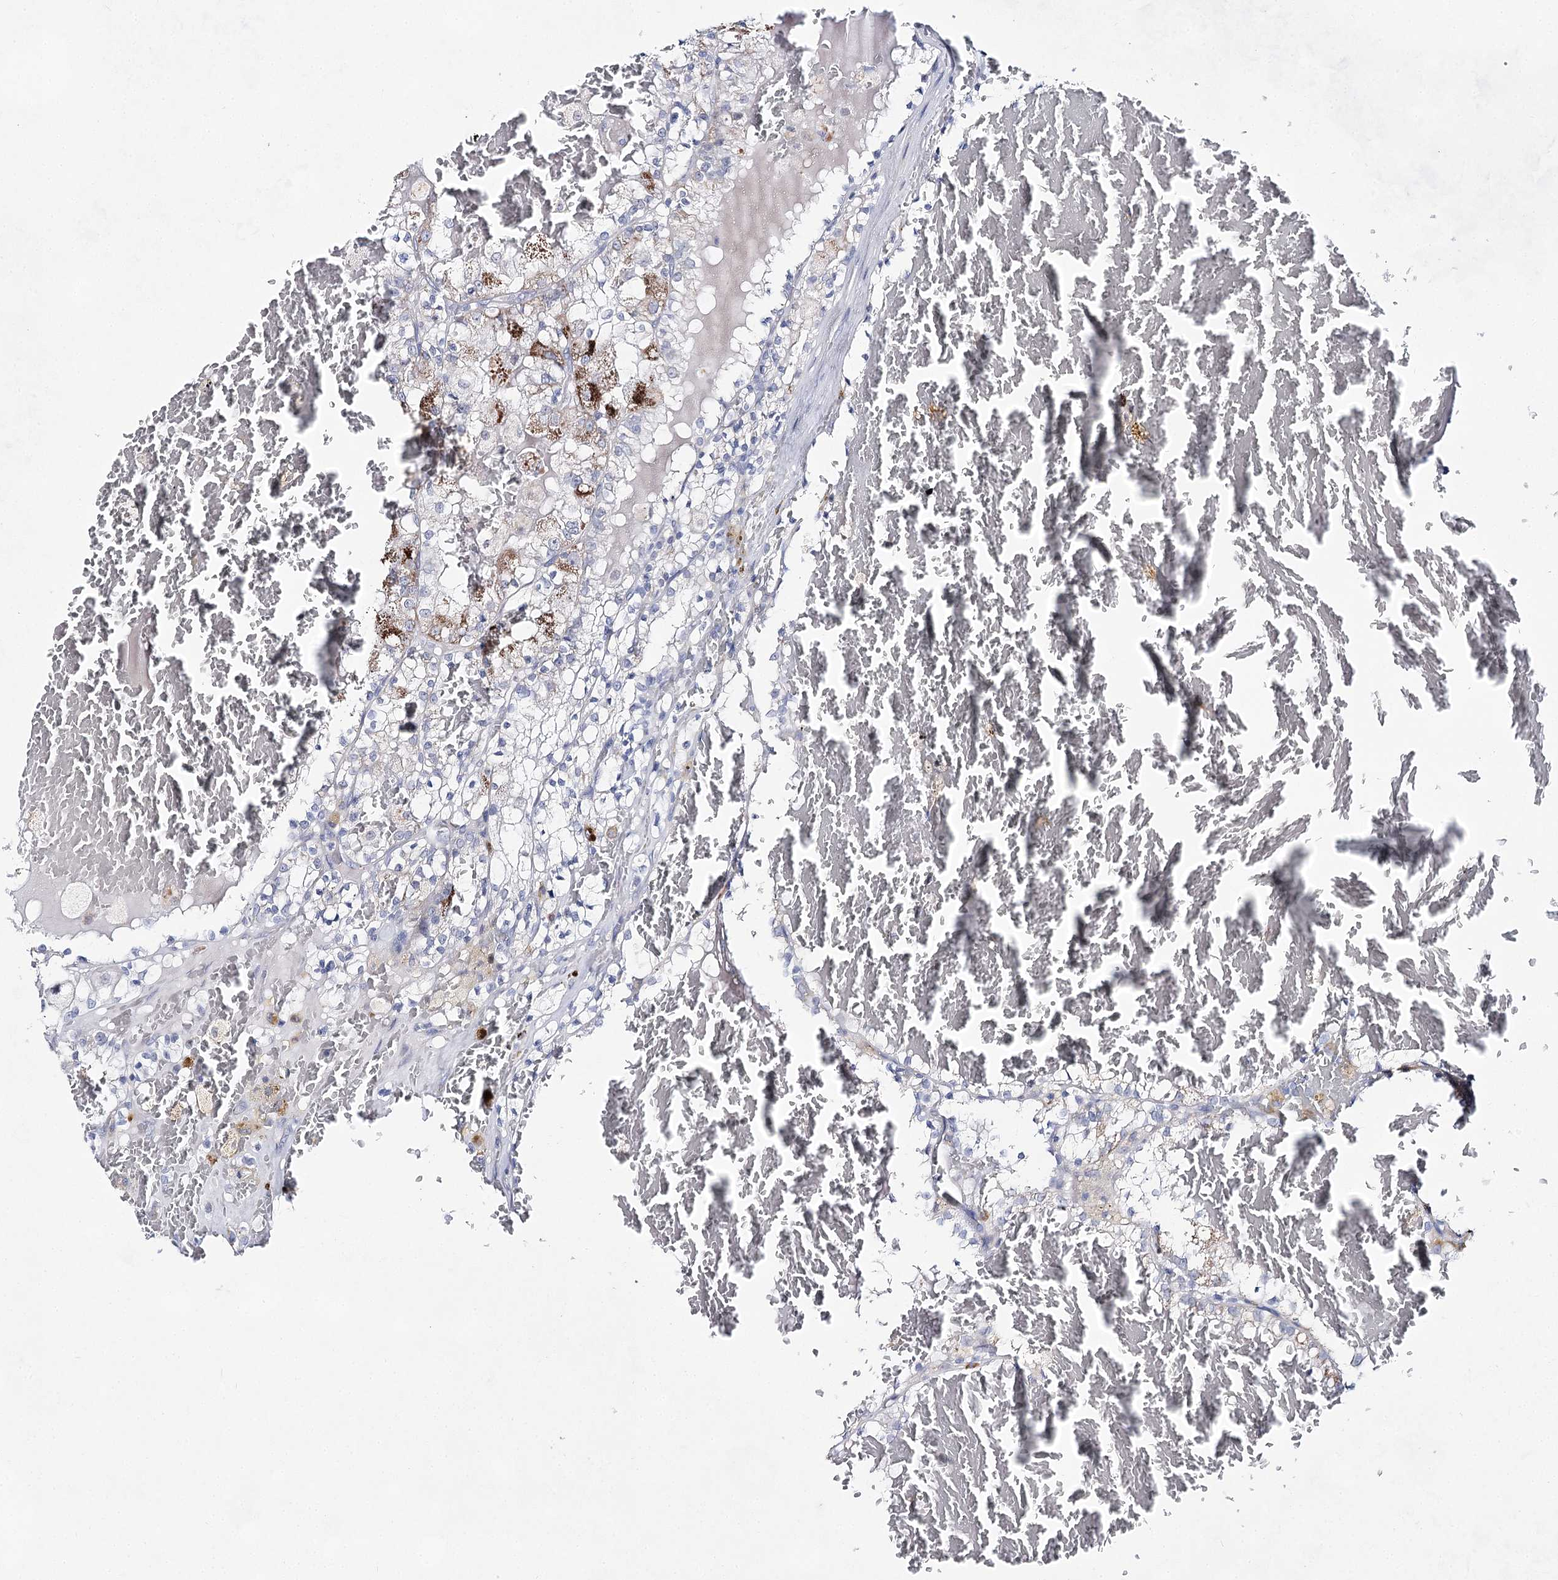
{"staining": {"intensity": "strong", "quantity": "<25%", "location": "cytoplasmic/membranous"}, "tissue": "renal cancer", "cell_type": "Tumor cells", "image_type": "cancer", "snomed": [{"axis": "morphology", "description": "Adenocarcinoma, NOS"}, {"axis": "topography", "description": "Kidney"}], "caption": "A high-resolution histopathology image shows immunohistochemistry (IHC) staining of adenocarcinoma (renal), which shows strong cytoplasmic/membranous expression in approximately <25% of tumor cells. (DAB (3,3'-diaminobenzidine) IHC, brown staining for protein, blue staining for nuclei).", "gene": "BPHL", "patient": {"sex": "female", "age": 56}}